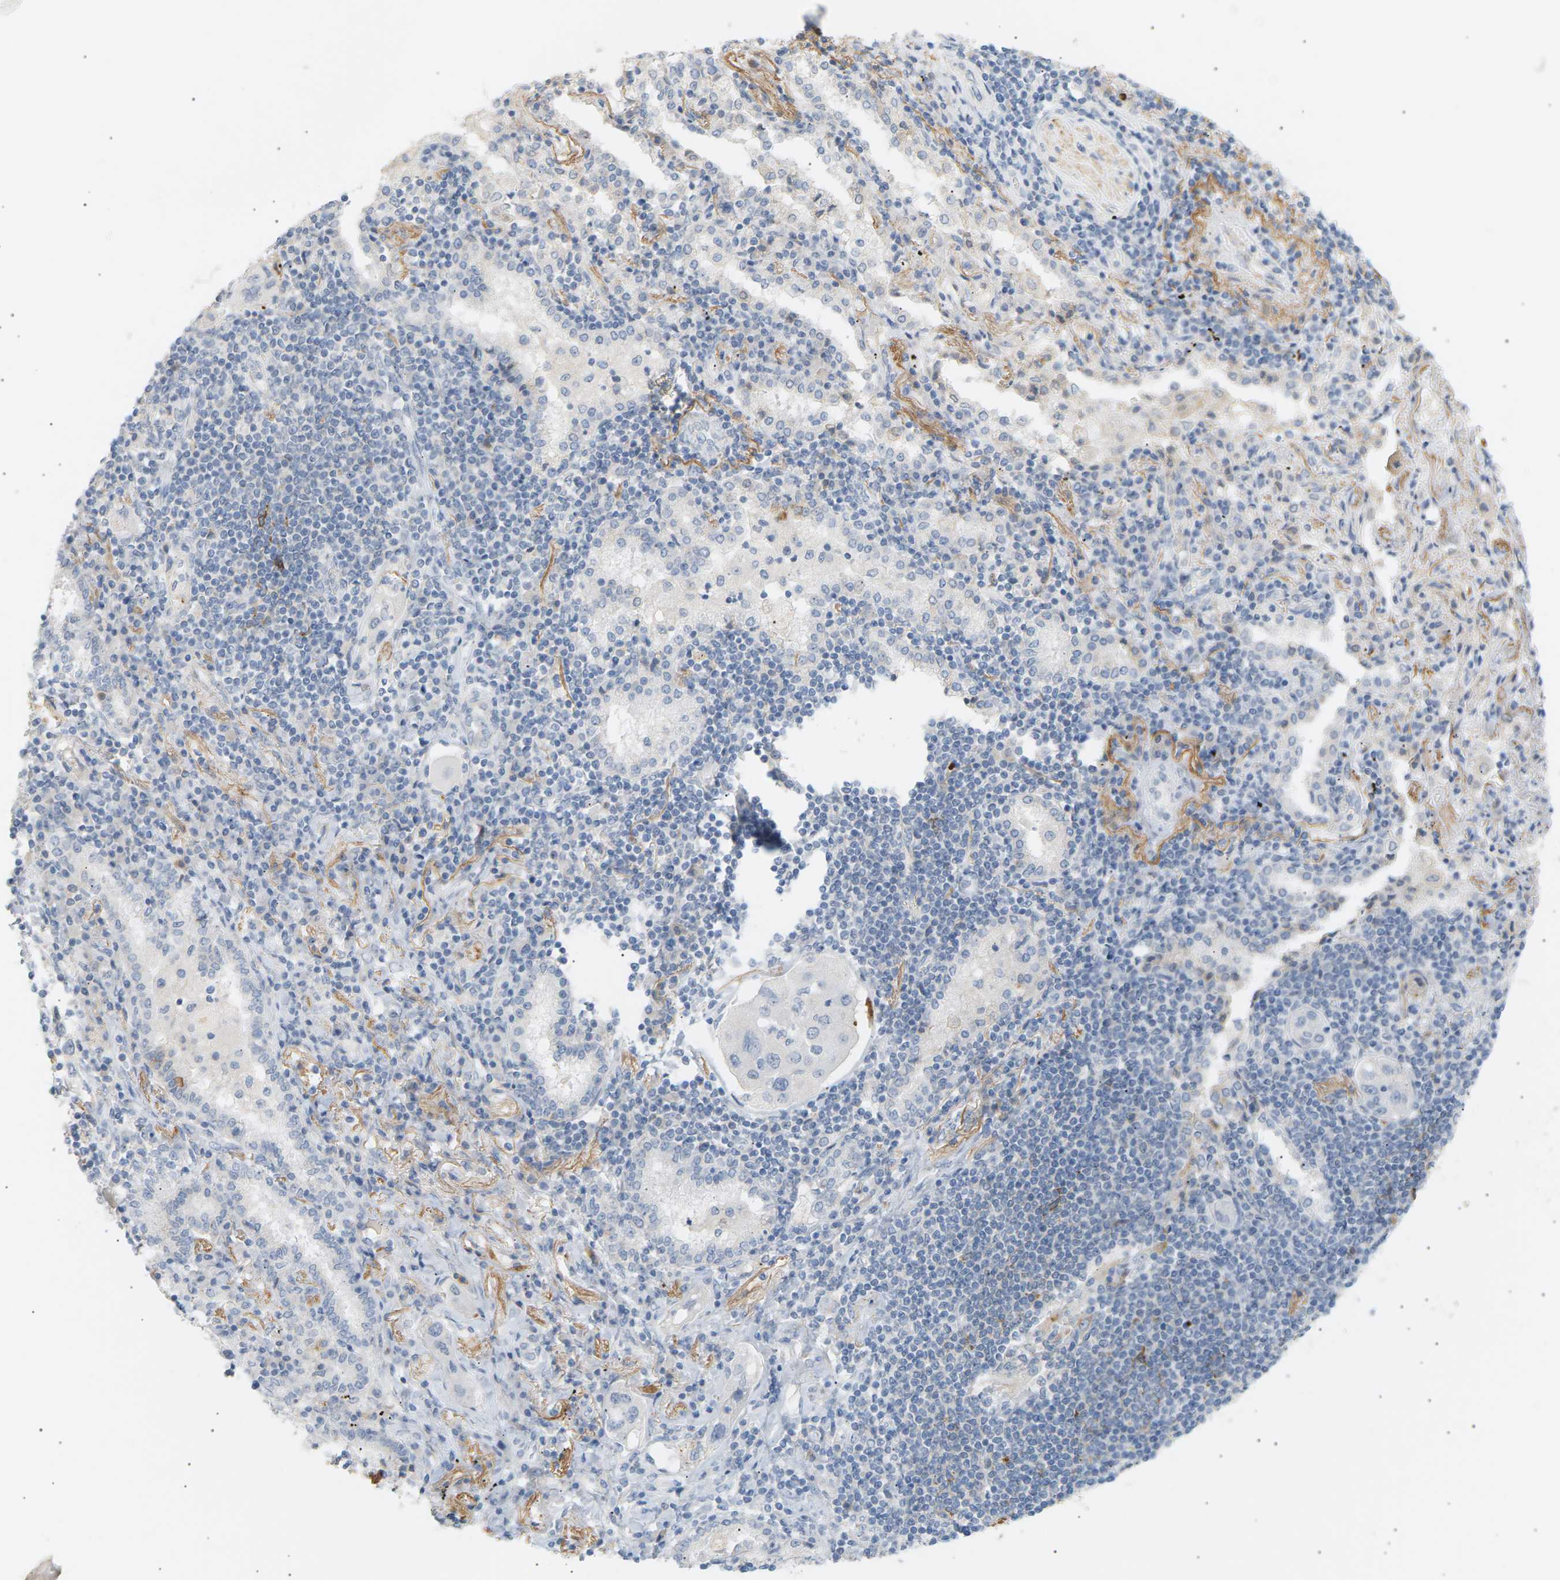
{"staining": {"intensity": "negative", "quantity": "none", "location": "none"}, "tissue": "lung cancer", "cell_type": "Tumor cells", "image_type": "cancer", "snomed": [{"axis": "morphology", "description": "Adenocarcinoma, NOS"}, {"axis": "topography", "description": "Lung"}], "caption": "Tumor cells show no significant protein positivity in lung adenocarcinoma. Brightfield microscopy of immunohistochemistry (IHC) stained with DAB (3,3'-diaminobenzidine) (brown) and hematoxylin (blue), captured at high magnification.", "gene": "CLU", "patient": {"sex": "female", "age": 65}}